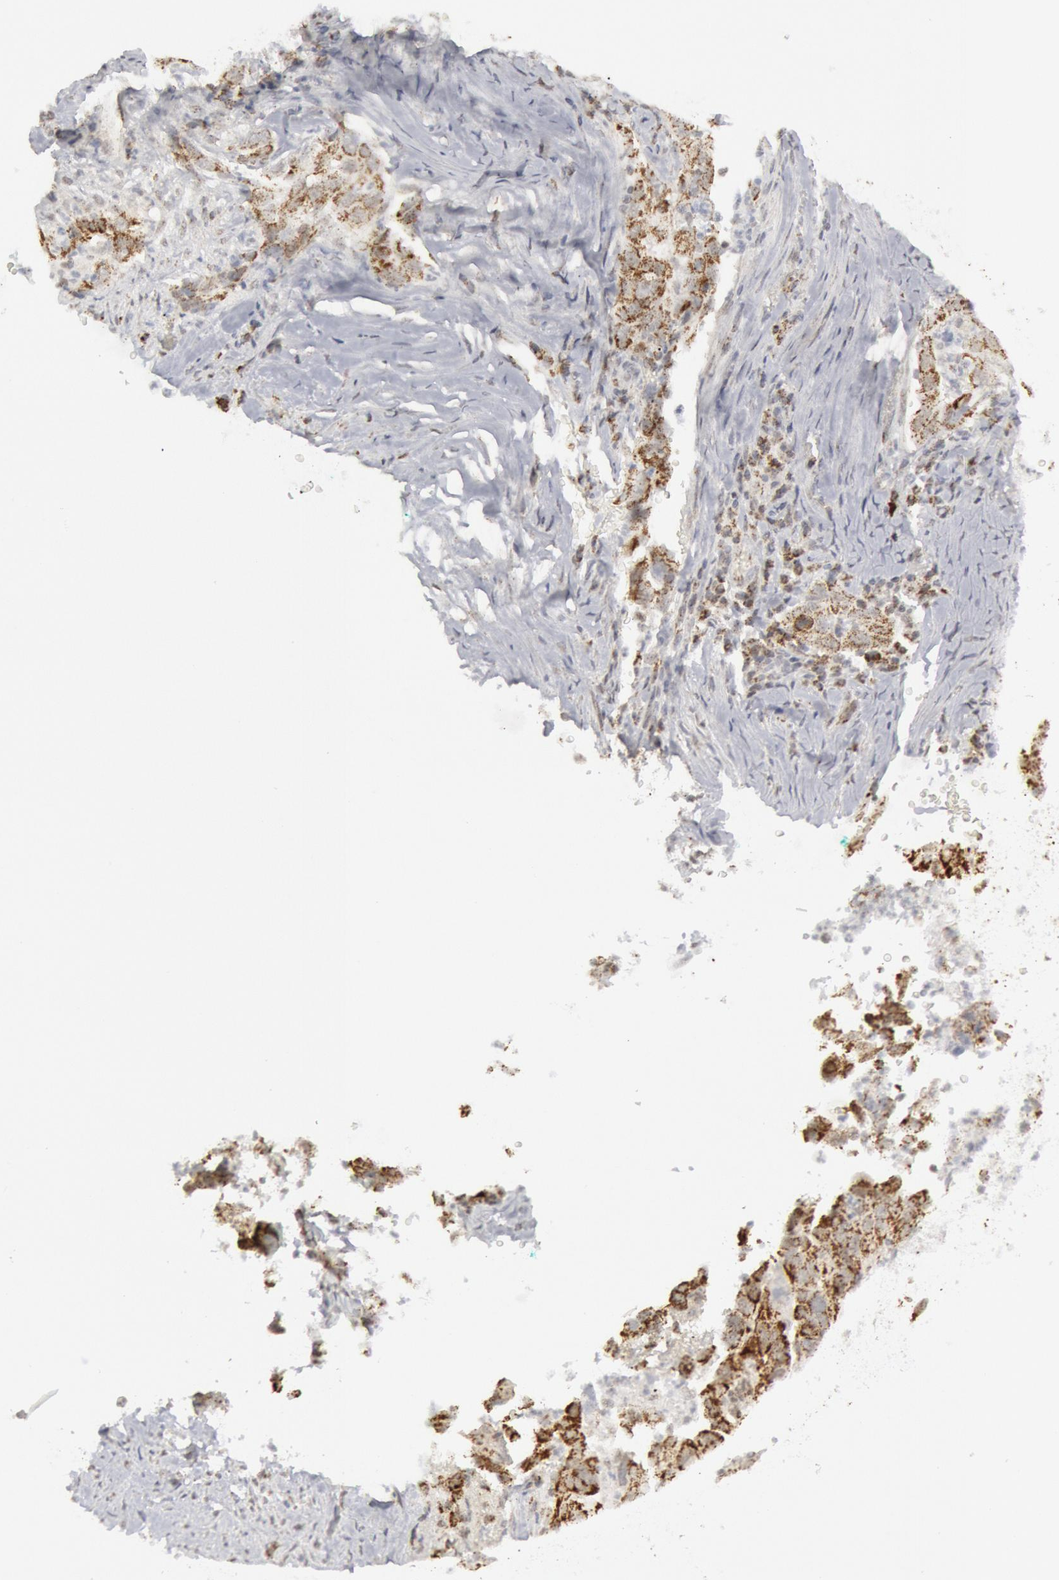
{"staining": {"intensity": "moderate", "quantity": ">75%", "location": "cytoplasmic/membranous"}, "tissue": "lung cancer", "cell_type": "Tumor cells", "image_type": "cancer", "snomed": [{"axis": "morphology", "description": "Squamous cell carcinoma, NOS"}, {"axis": "topography", "description": "Lung"}], "caption": "A micrograph of lung squamous cell carcinoma stained for a protein displays moderate cytoplasmic/membranous brown staining in tumor cells. Immunohistochemistry stains the protein of interest in brown and the nuclei are stained blue.", "gene": "CASP9", "patient": {"sex": "male", "age": 64}}